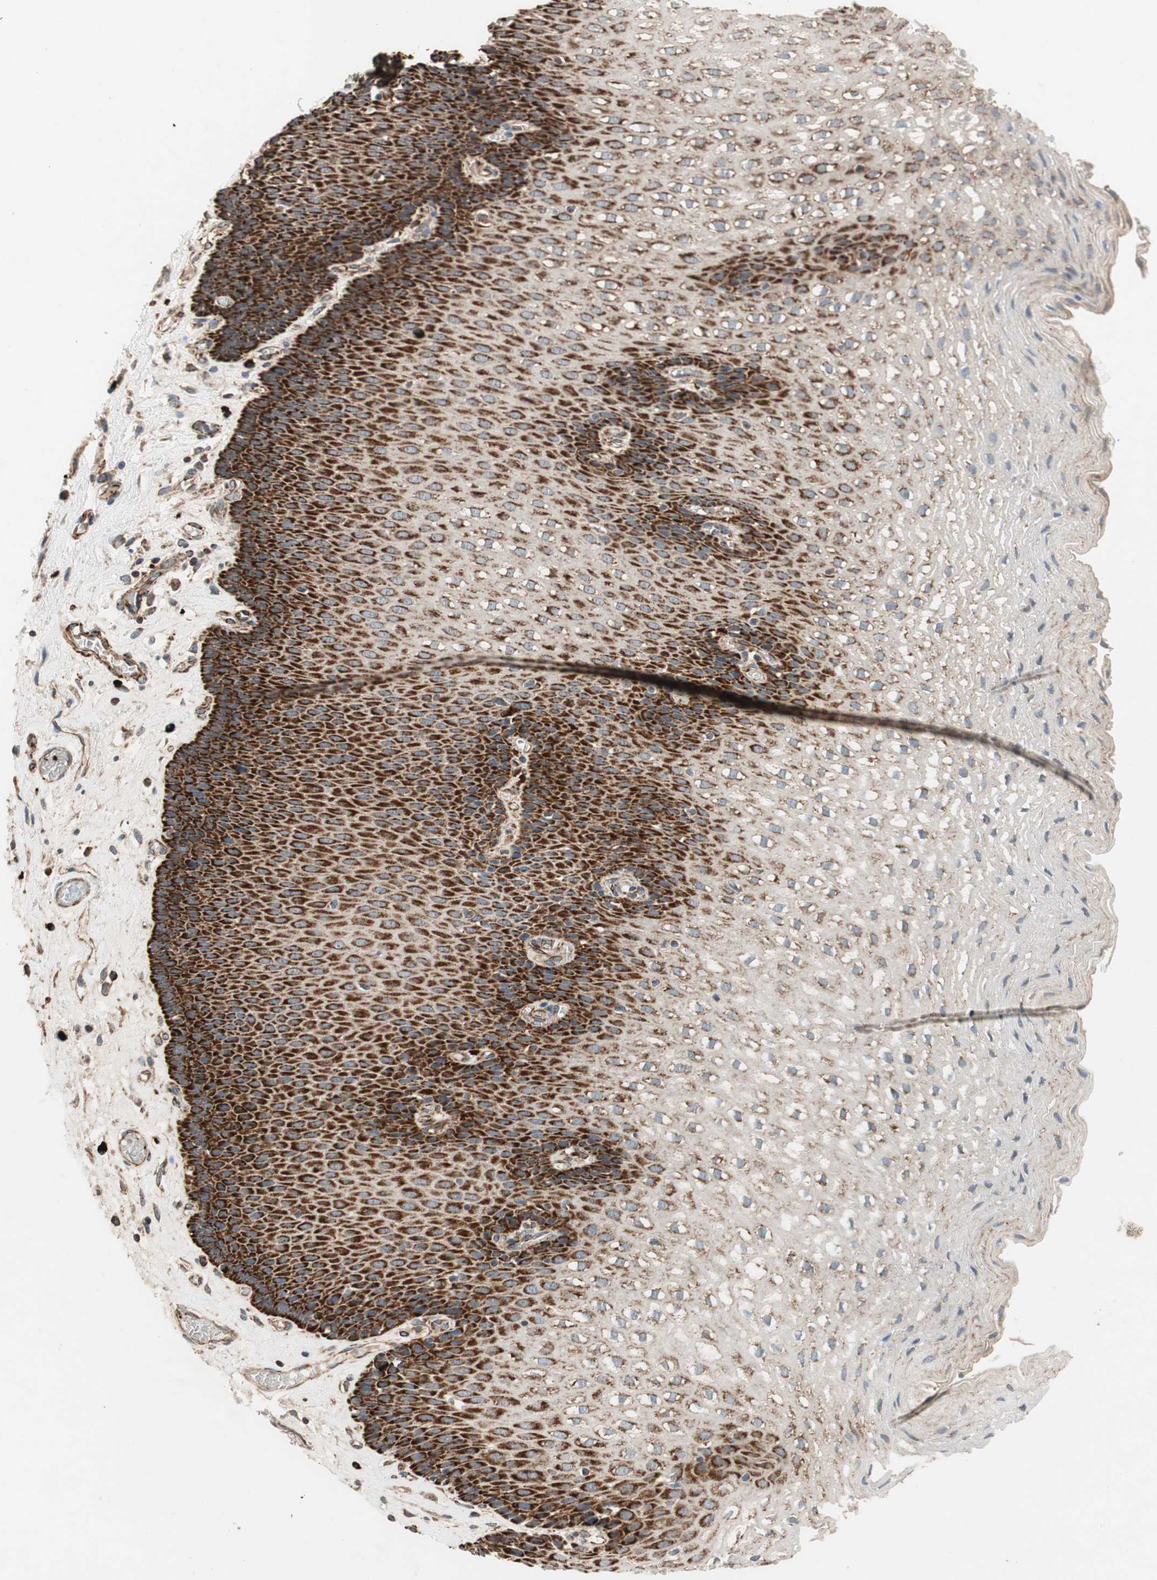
{"staining": {"intensity": "strong", "quantity": "25%-75%", "location": "cytoplasmic/membranous"}, "tissue": "esophagus", "cell_type": "Squamous epithelial cells", "image_type": "normal", "snomed": [{"axis": "morphology", "description": "Normal tissue, NOS"}, {"axis": "topography", "description": "Esophagus"}], "caption": "Immunohistochemistry micrograph of benign esophagus stained for a protein (brown), which exhibits high levels of strong cytoplasmic/membranous positivity in about 25%-75% of squamous epithelial cells.", "gene": "AKAP1", "patient": {"sex": "male", "age": 48}}